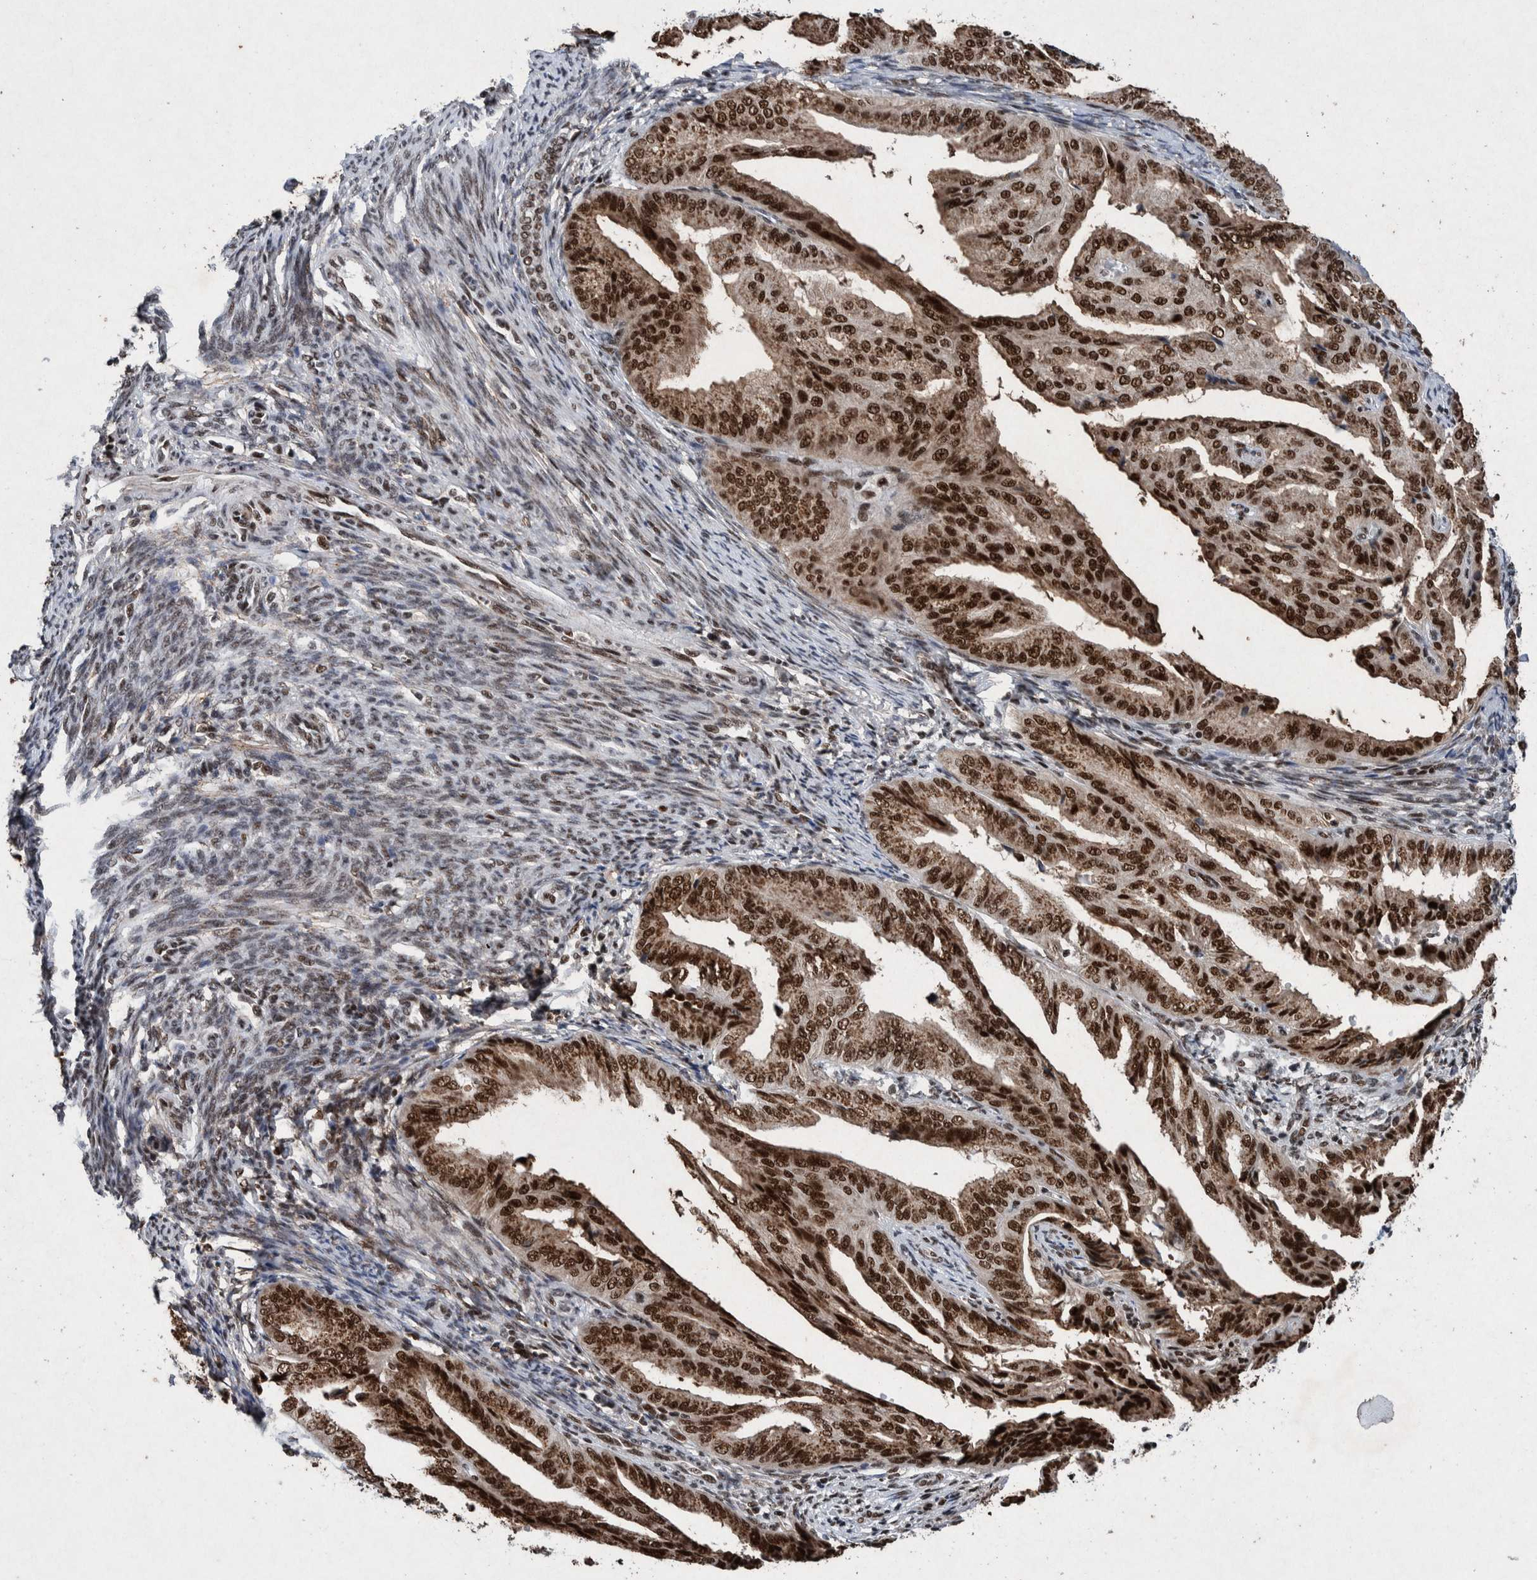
{"staining": {"intensity": "strong", "quantity": ">75%", "location": "nuclear"}, "tissue": "endometrial cancer", "cell_type": "Tumor cells", "image_type": "cancer", "snomed": [{"axis": "morphology", "description": "Adenocarcinoma, NOS"}, {"axis": "topography", "description": "Endometrium"}], "caption": "Immunohistochemistry (IHC) of human endometrial adenocarcinoma displays high levels of strong nuclear staining in about >75% of tumor cells.", "gene": "TAF10", "patient": {"sex": "female", "age": 58}}